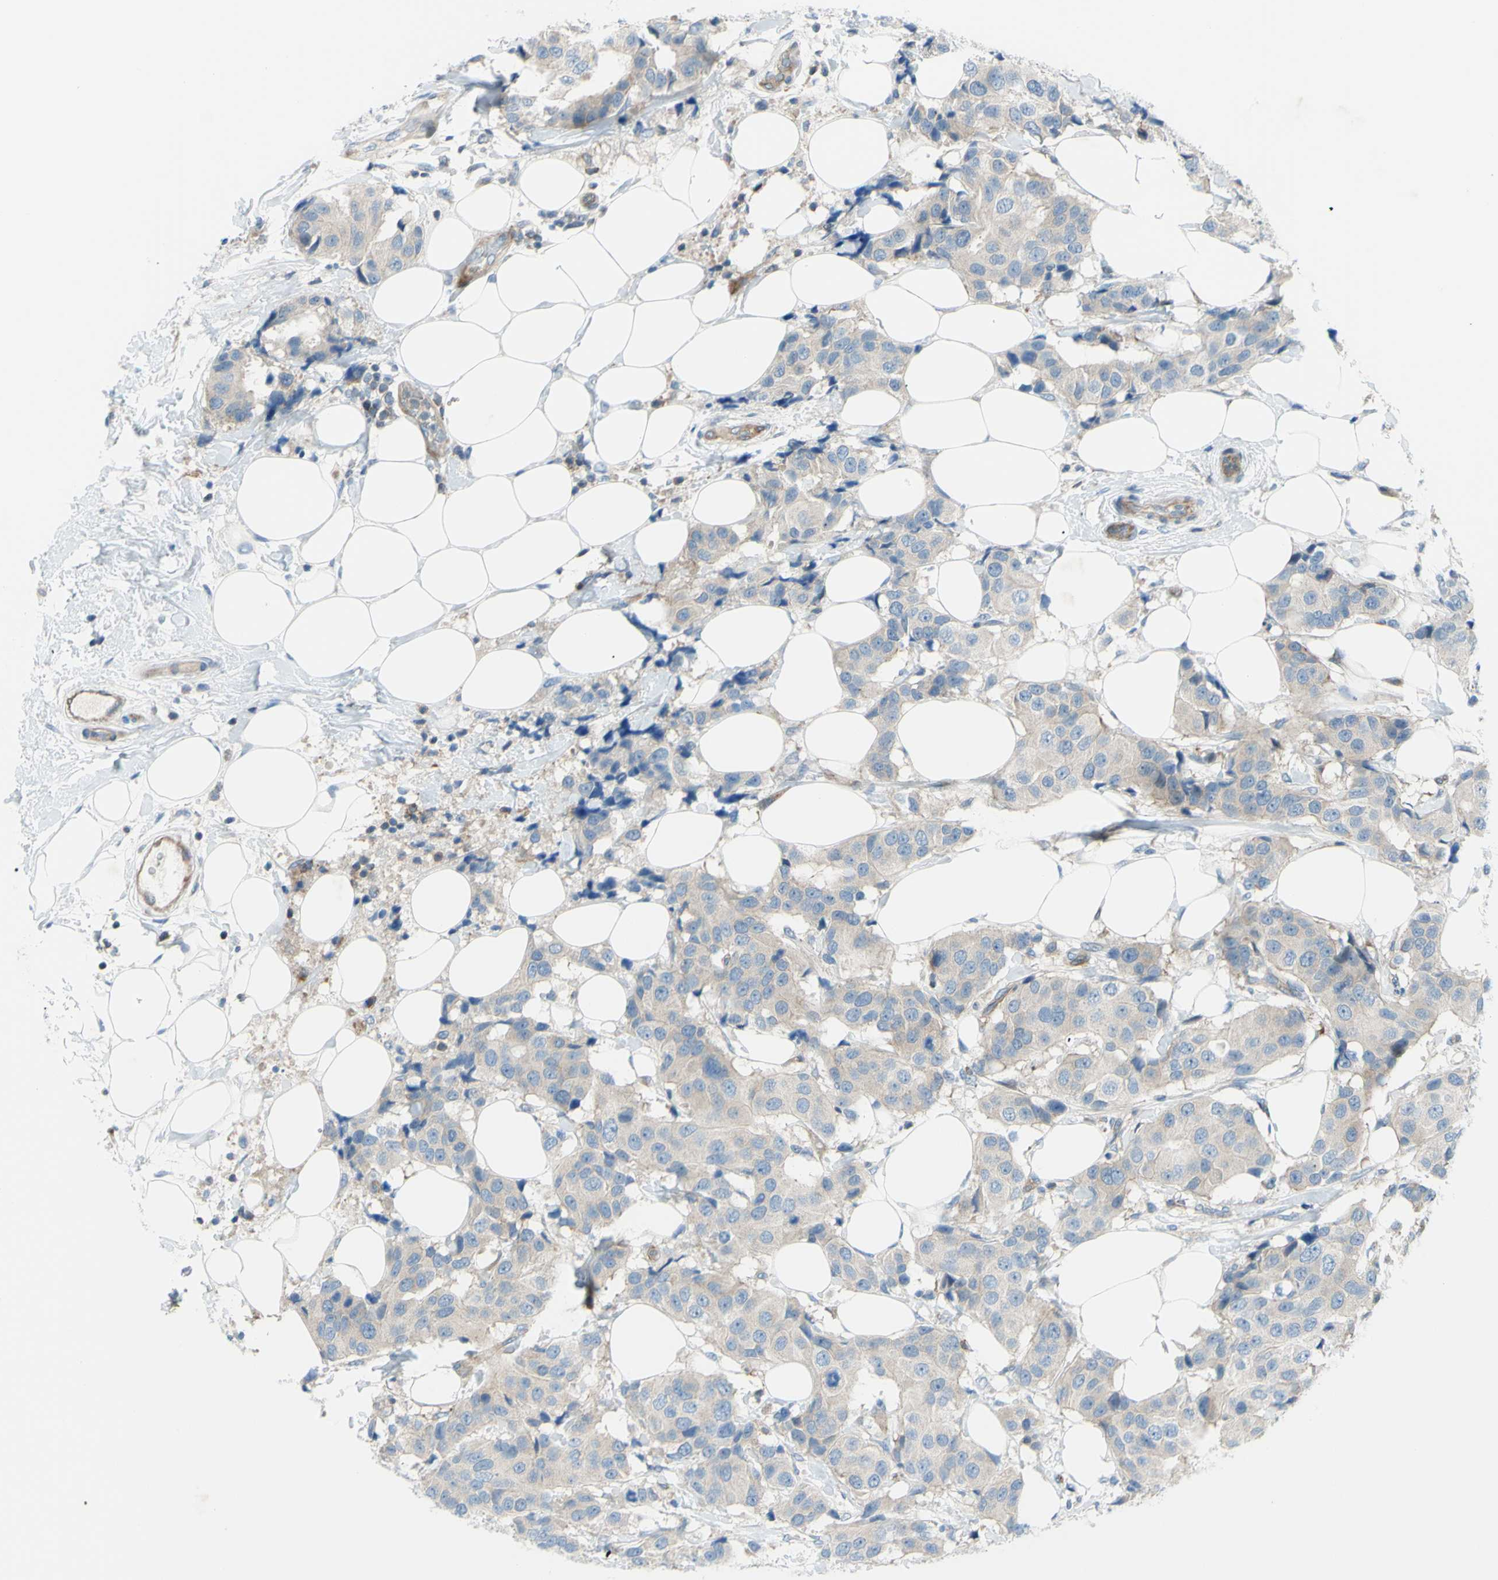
{"staining": {"intensity": "negative", "quantity": "none", "location": "none"}, "tissue": "breast cancer", "cell_type": "Tumor cells", "image_type": "cancer", "snomed": [{"axis": "morphology", "description": "Normal tissue, NOS"}, {"axis": "morphology", "description": "Duct carcinoma"}, {"axis": "topography", "description": "Breast"}], "caption": "Histopathology image shows no significant protein expression in tumor cells of breast cancer (intraductal carcinoma).", "gene": "PAK2", "patient": {"sex": "female", "age": 39}}